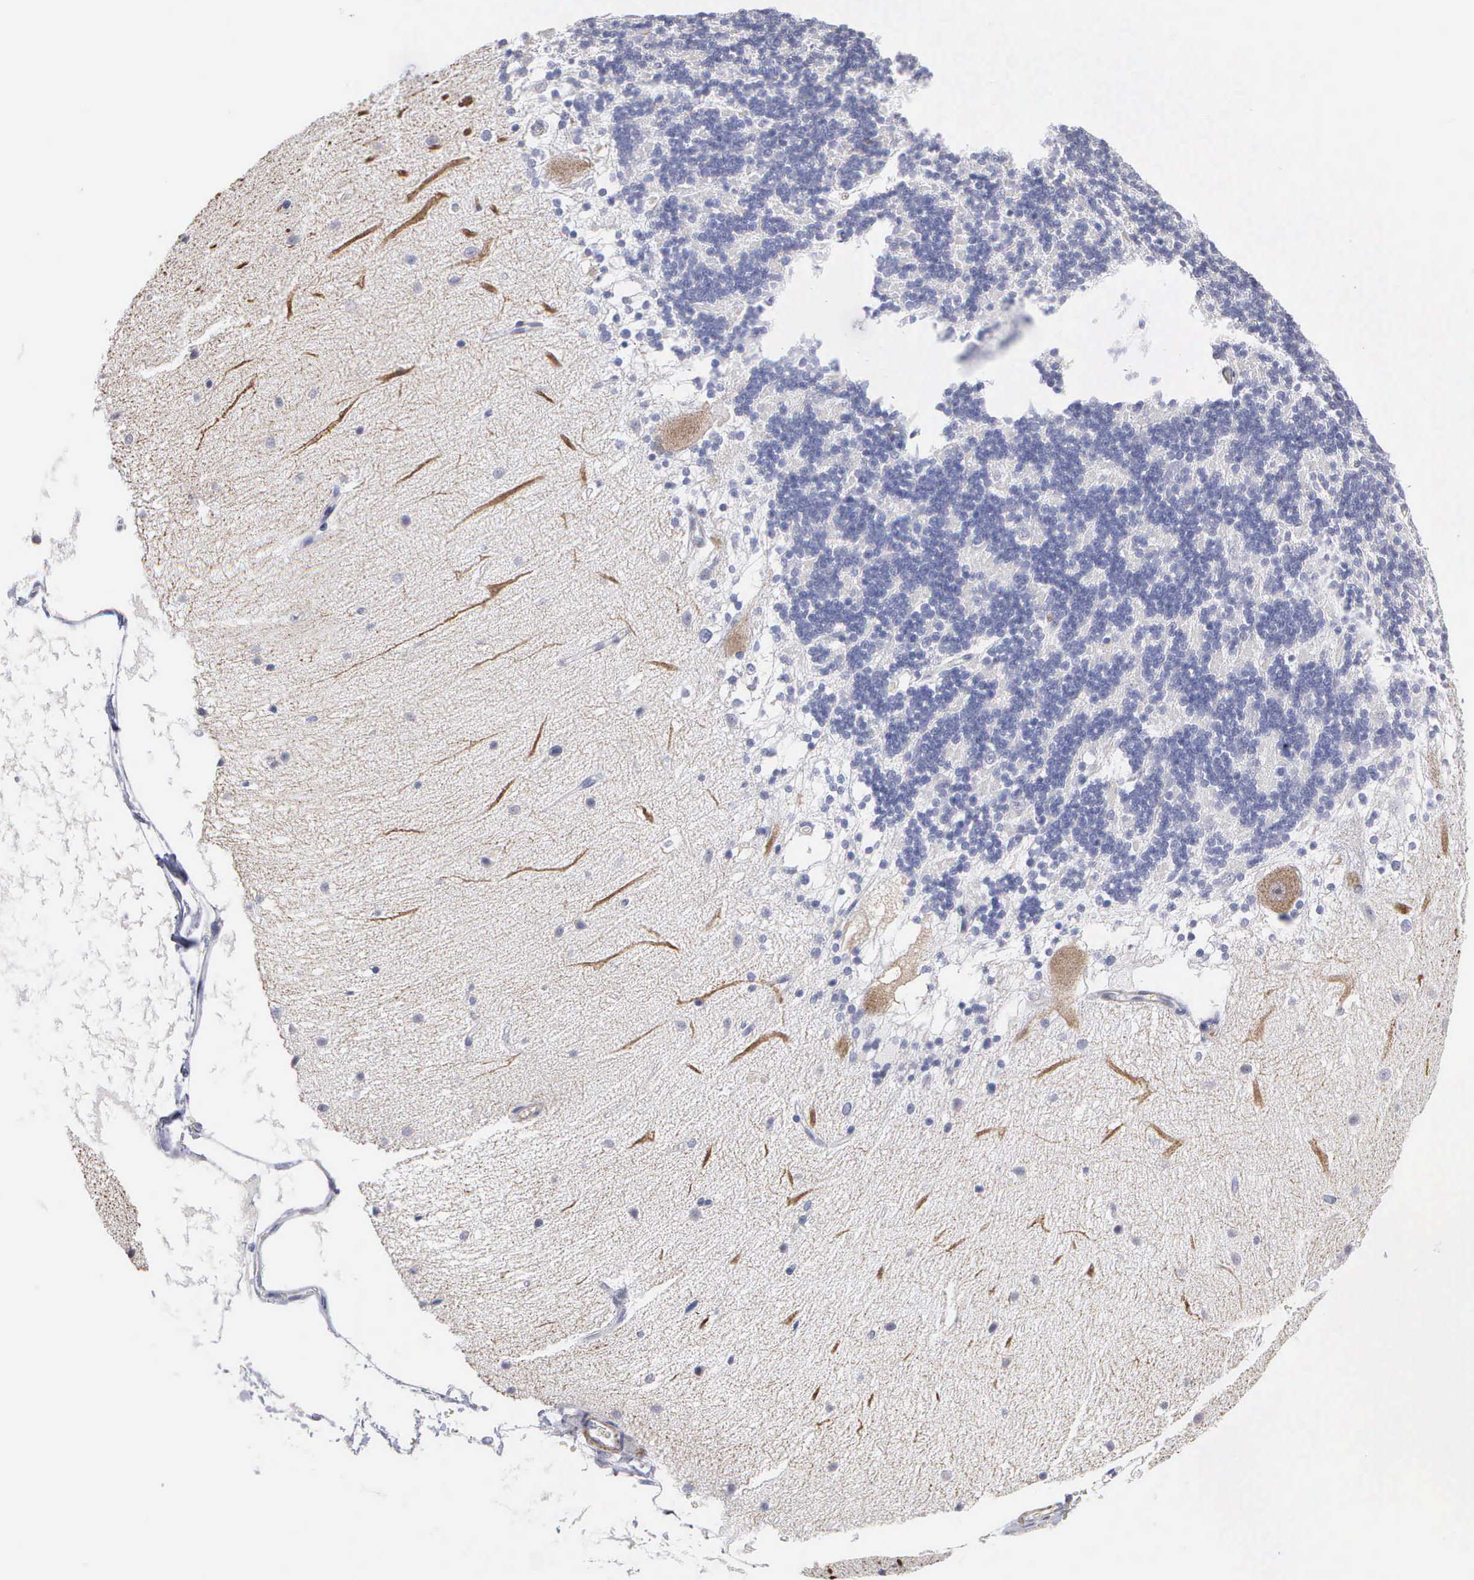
{"staining": {"intensity": "negative", "quantity": "none", "location": "none"}, "tissue": "cerebellum", "cell_type": "Cells in granular layer", "image_type": "normal", "snomed": [{"axis": "morphology", "description": "Normal tissue, NOS"}, {"axis": "topography", "description": "Cerebellum"}], "caption": "IHC of unremarkable human cerebellum displays no staining in cells in granular layer.", "gene": "ELFN2", "patient": {"sex": "female", "age": 54}}